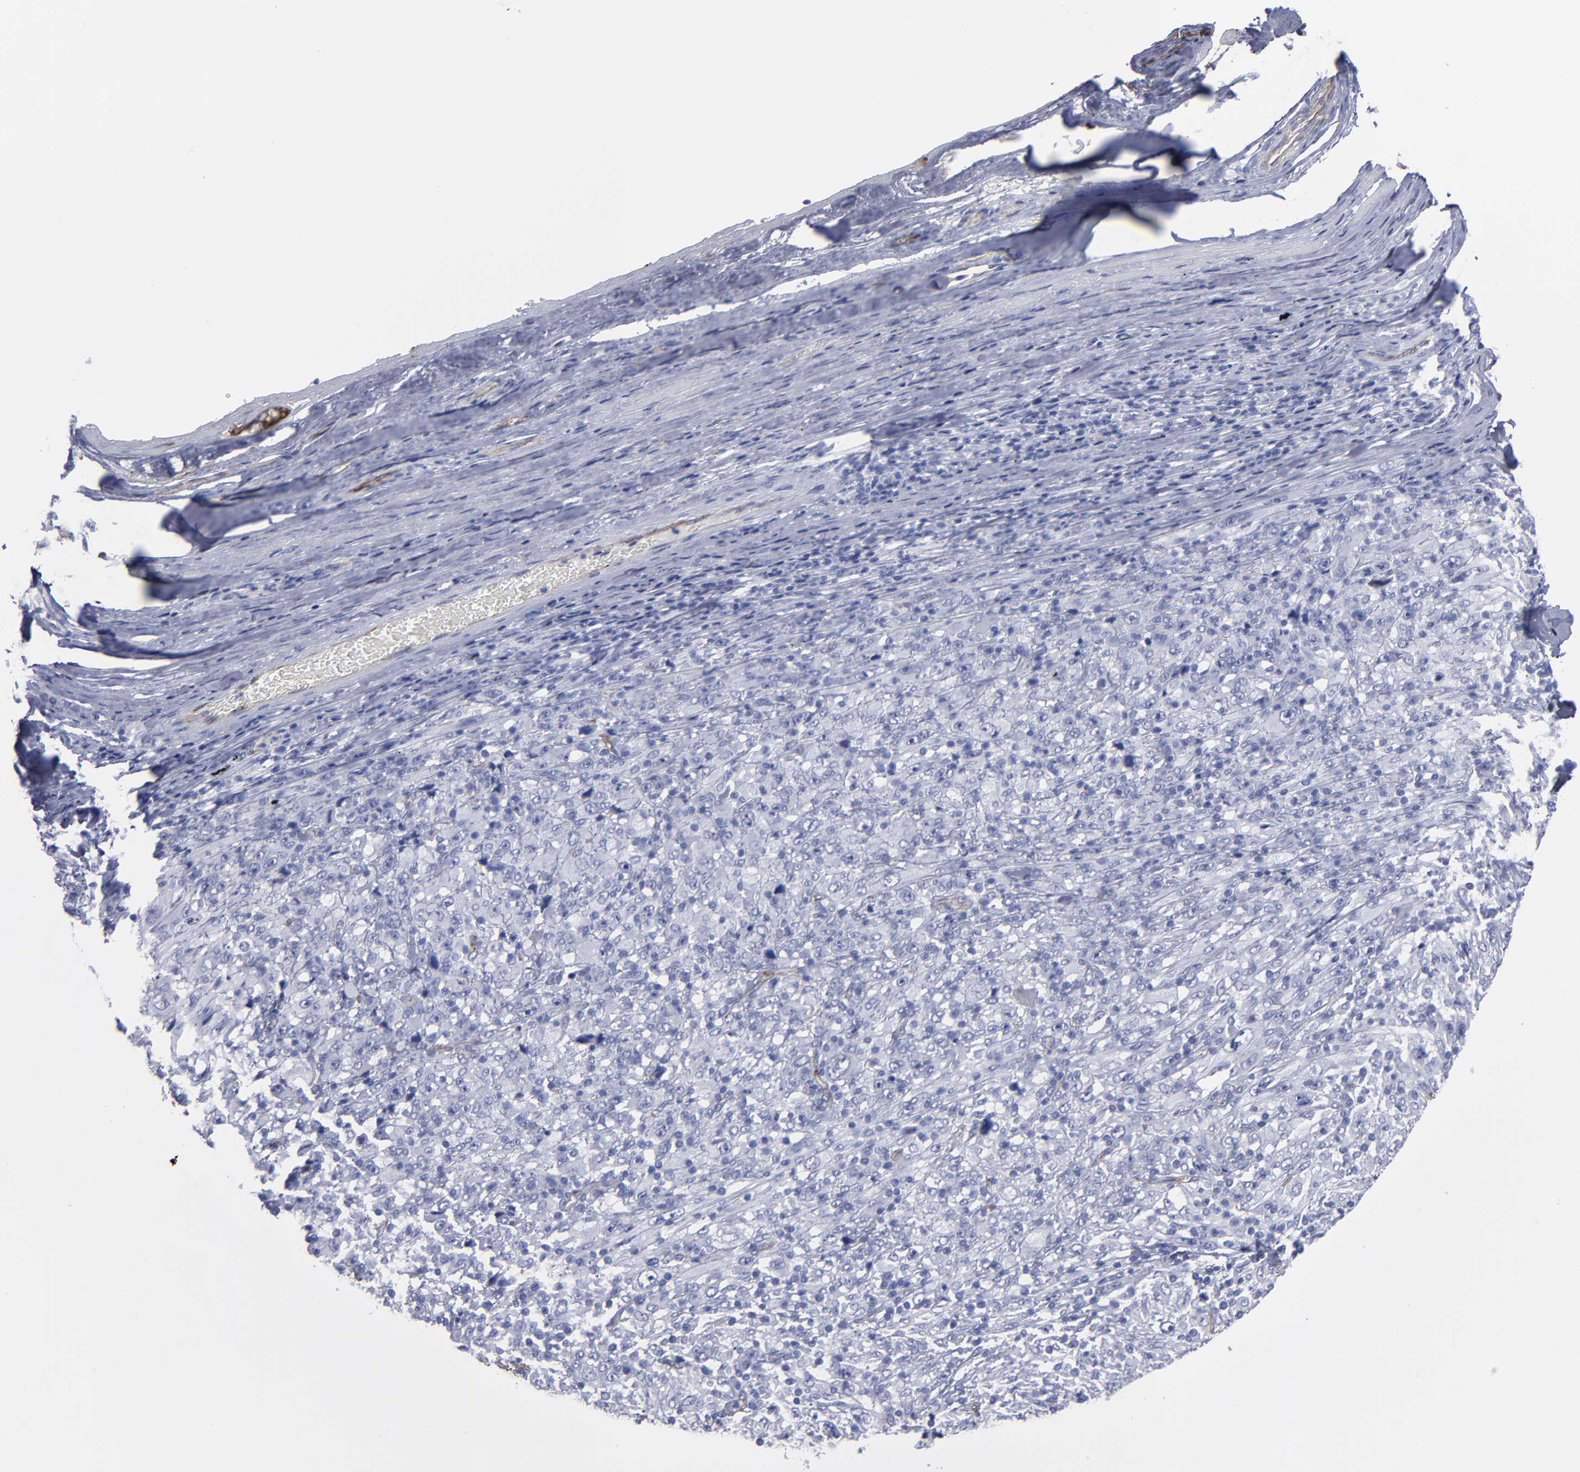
{"staining": {"intensity": "negative", "quantity": "none", "location": "none"}, "tissue": "melanoma", "cell_type": "Tumor cells", "image_type": "cancer", "snomed": [{"axis": "morphology", "description": "Malignant melanoma, Metastatic site"}, {"axis": "topography", "description": "Skin"}], "caption": "This histopathology image is of melanoma stained with immunohistochemistry to label a protein in brown with the nuclei are counter-stained blue. There is no positivity in tumor cells. Brightfield microscopy of immunohistochemistry (IHC) stained with DAB (3,3'-diaminobenzidine) (brown) and hematoxylin (blue), captured at high magnification.", "gene": "TM4SF1", "patient": {"sex": "female", "age": 56}}